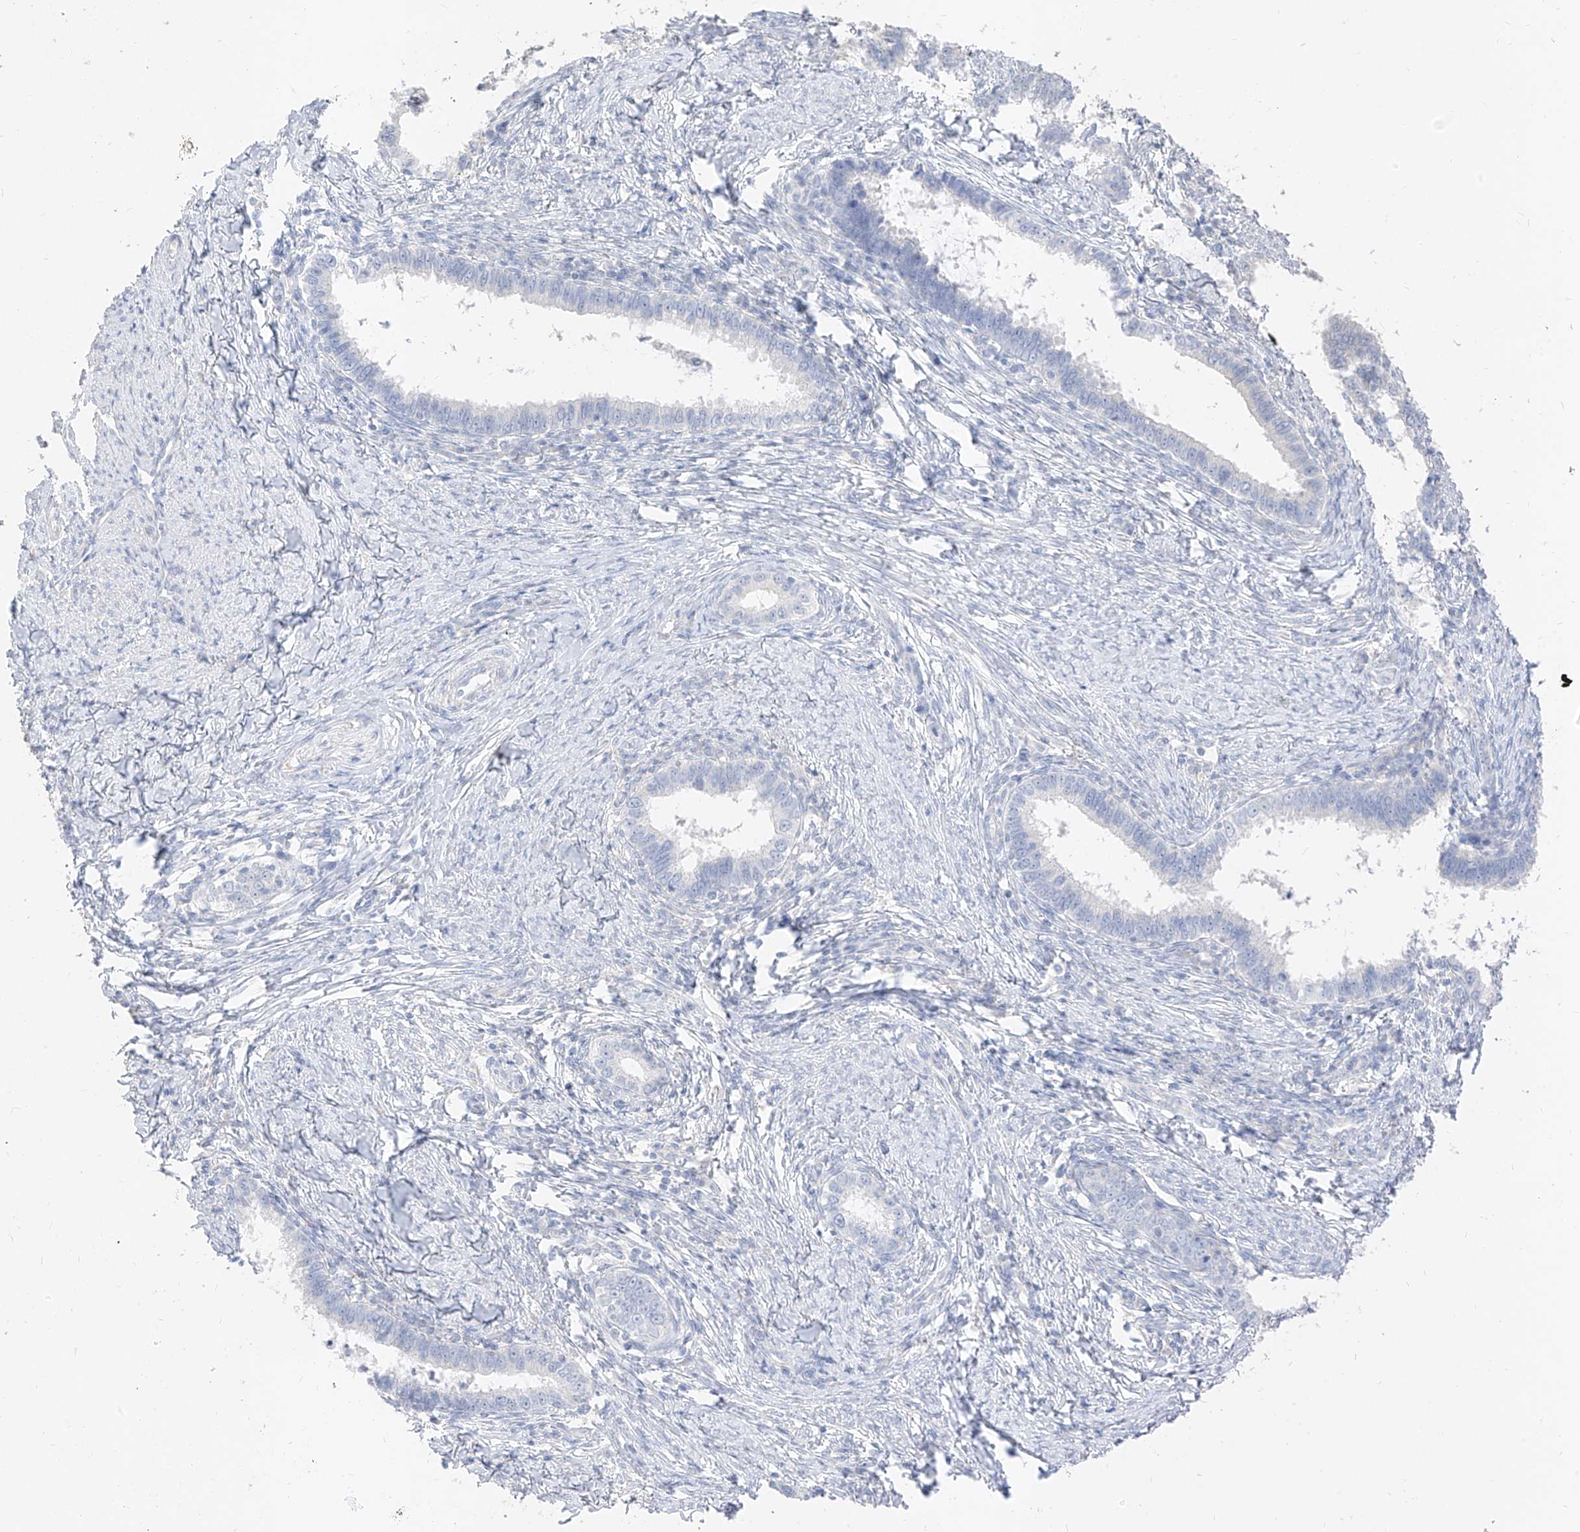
{"staining": {"intensity": "negative", "quantity": "none", "location": "none"}, "tissue": "cervical cancer", "cell_type": "Tumor cells", "image_type": "cancer", "snomed": [{"axis": "morphology", "description": "Adenocarcinoma, NOS"}, {"axis": "topography", "description": "Cervix"}], "caption": "High power microscopy image of an IHC photomicrograph of cervical adenocarcinoma, revealing no significant staining in tumor cells.", "gene": "ZZEF1", "patient": {"sex": "female", "age": 36}}